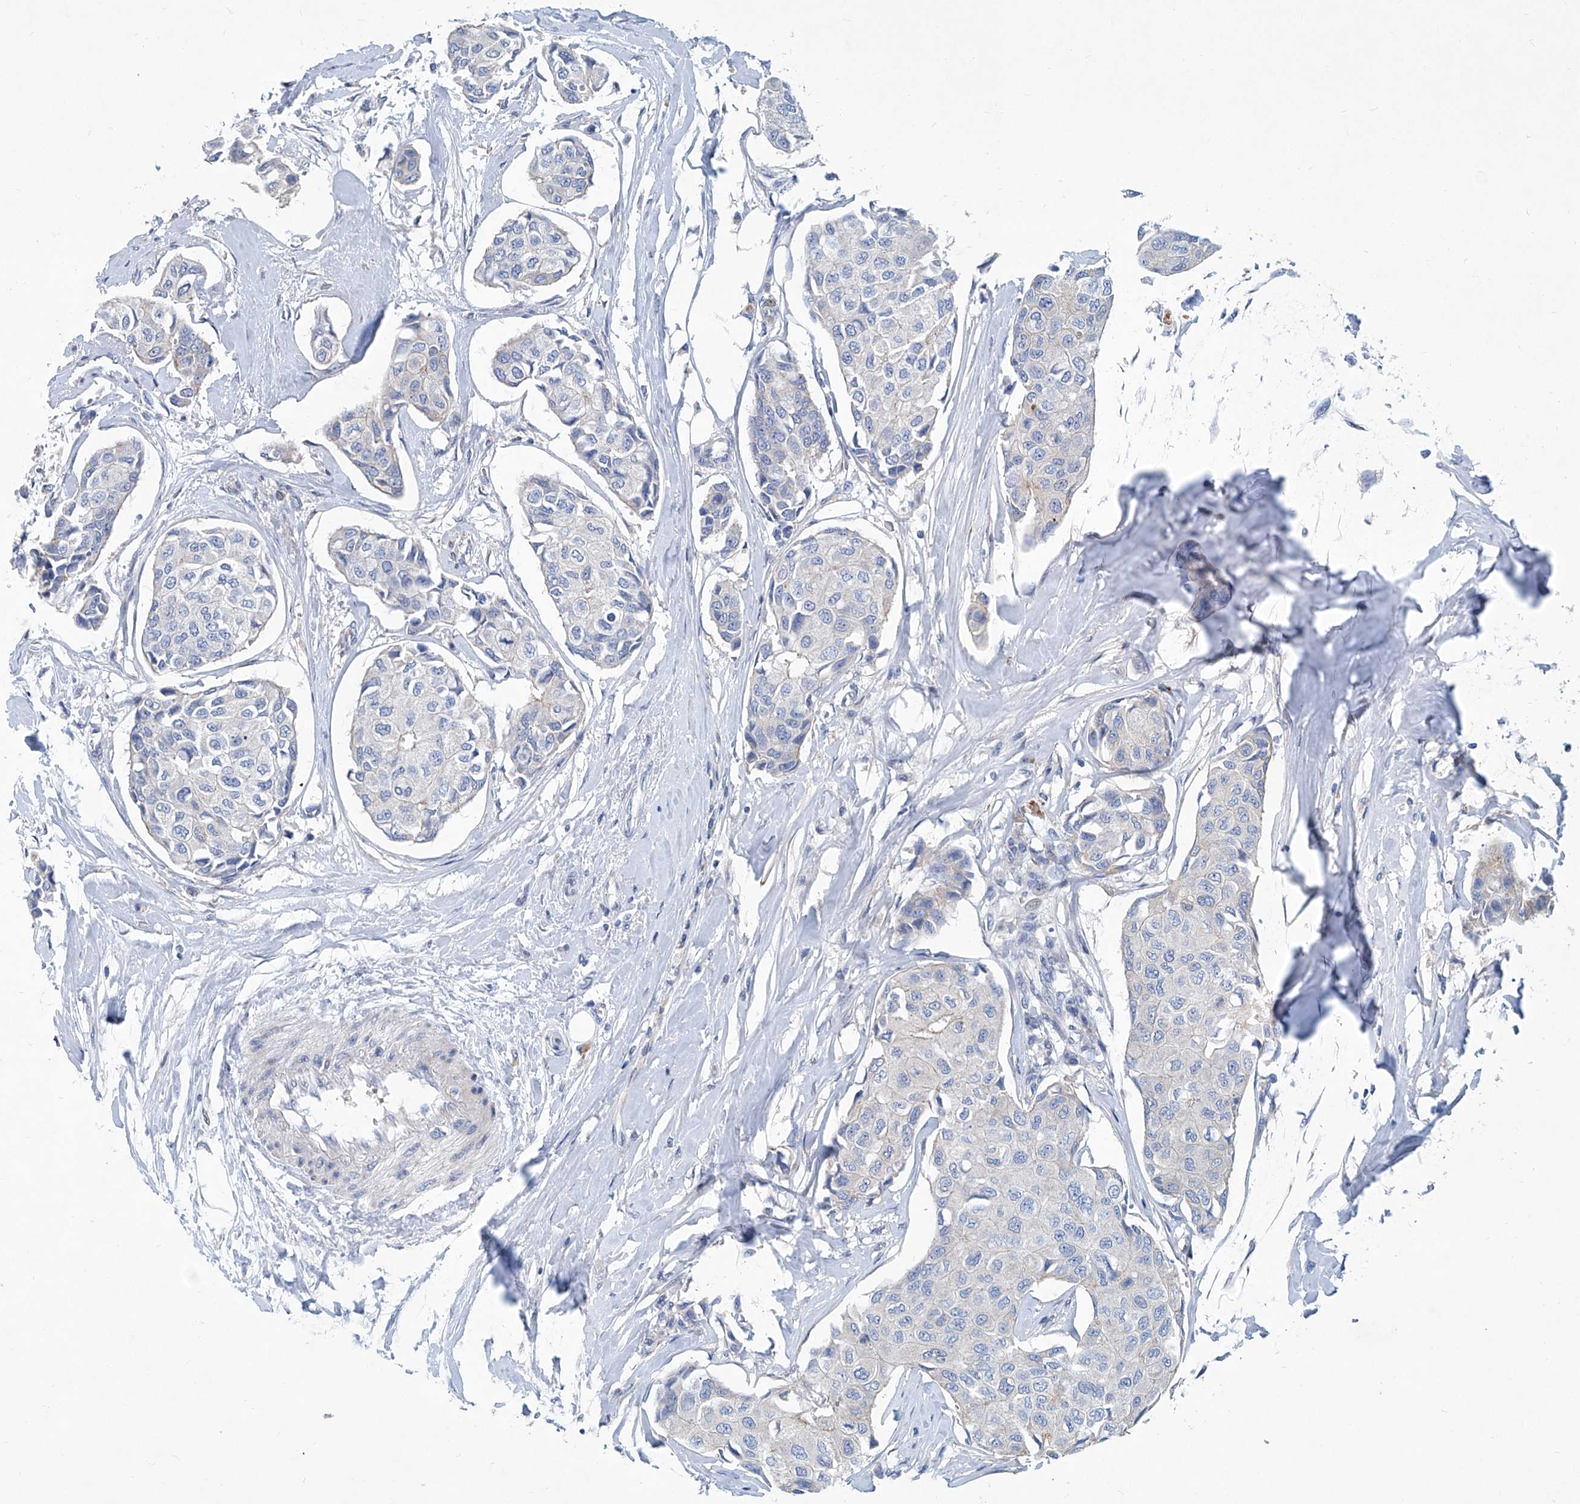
{"staining": {"intensity": "negative", "quantity": "none", "location": "none"}, "tissue": "breast cancer", "cell_type": "Tumor cells", "image_type": "cancer", "snomed": [{"axis": "morphology", "description": "Duct carcinoma"}, {"axis": "topography", "description": "Breast"}], "caption": "An immunohistochemistry (IHC) histopathology image of breast cancer (intraductal carcinoma) is shown. There is no staining in tumor cells of breast cancer (intraductal carcinoma).", "gene": "FPR2", "patient": {"sex": "female", "age": 80}}